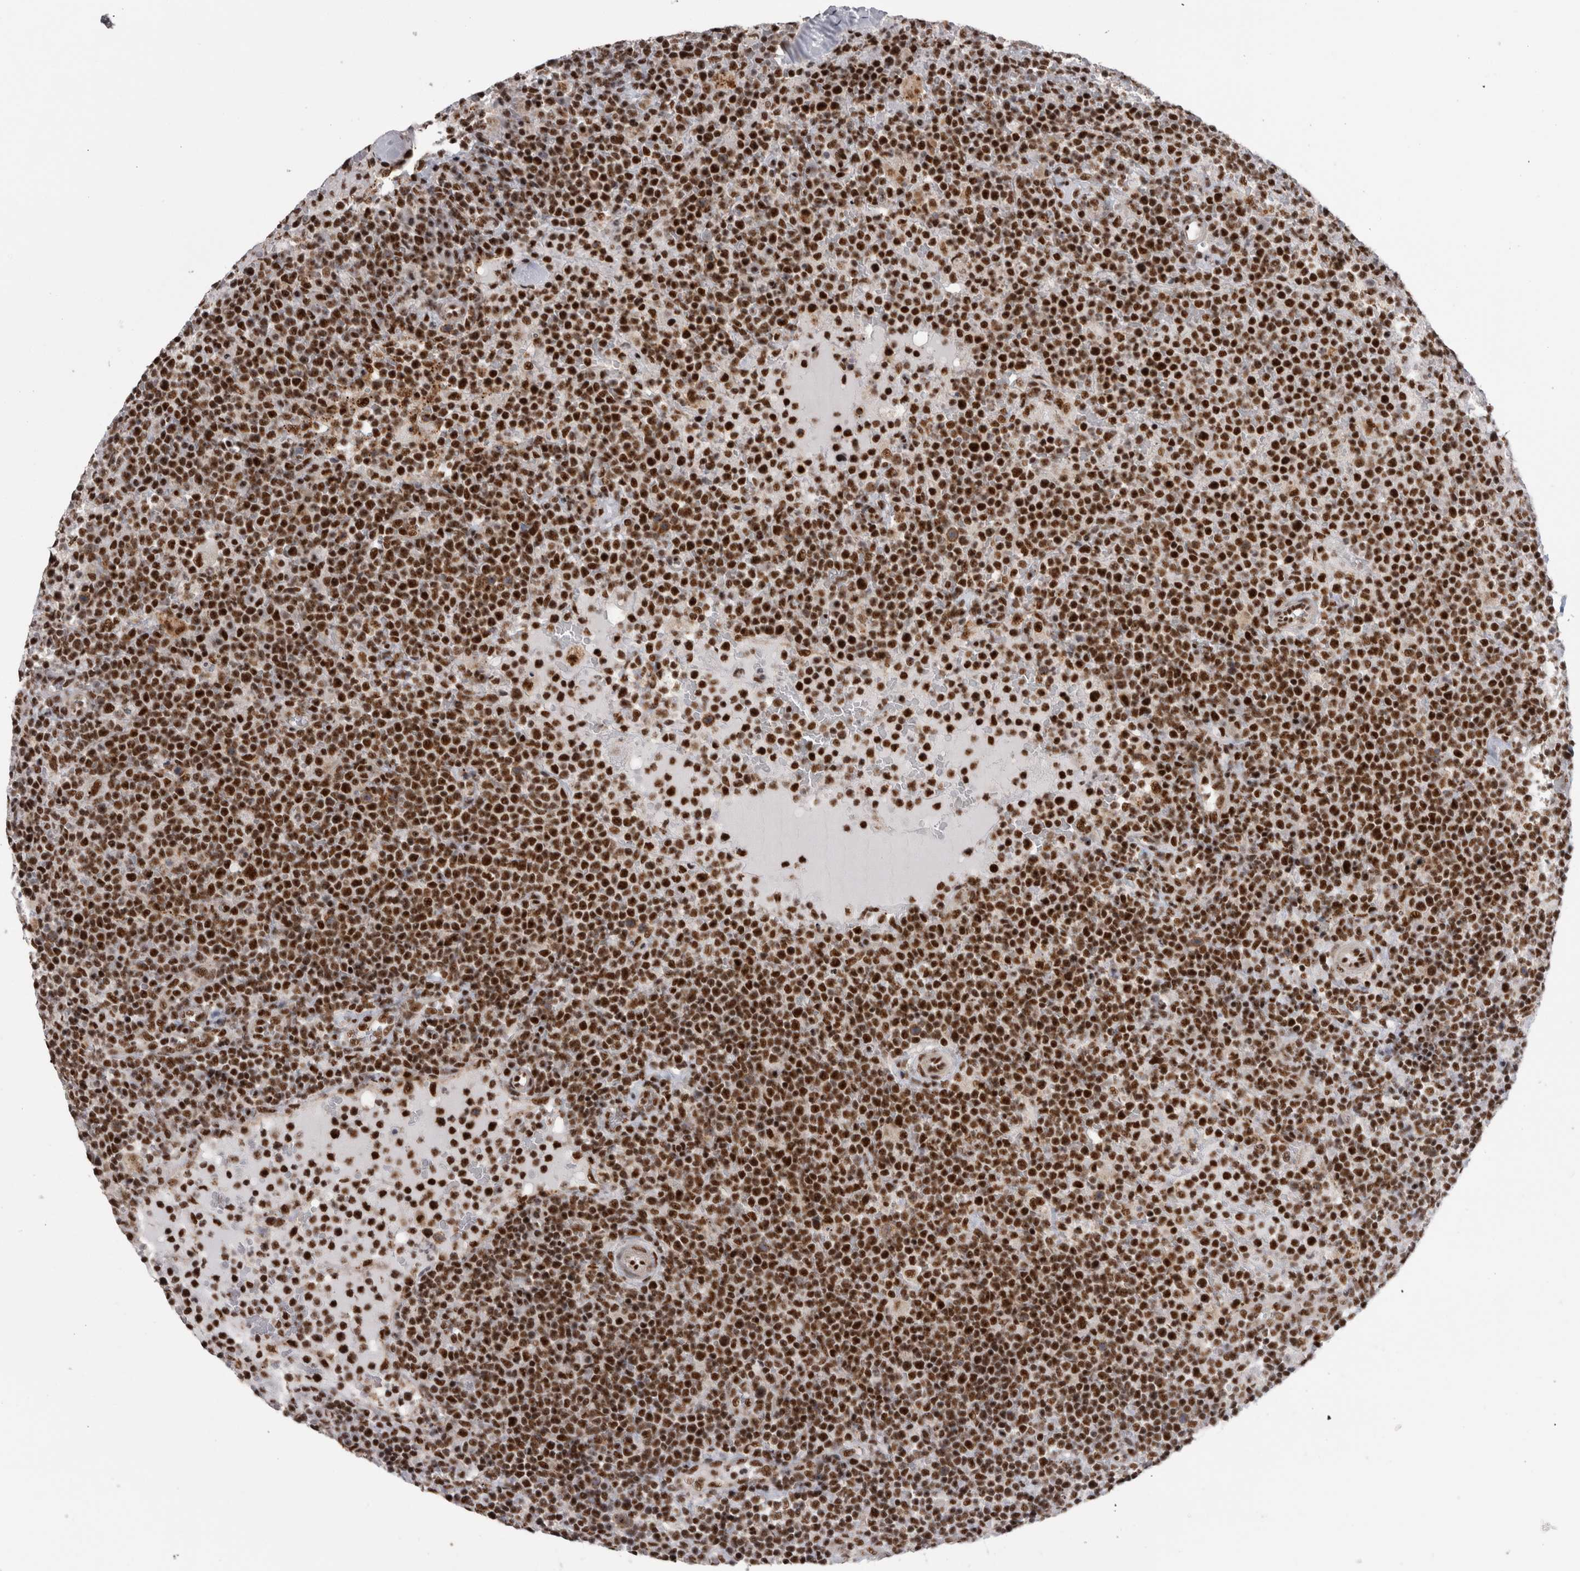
{"staining": {"intensity": "strong", "quantity": ">75%", "location": "nuclear"}, "tissue": "lymphoma", "cell_type": "Tumor cells", "image_type": "cancer", "snomed": [{"axis": "morphology", "description": "Malignant lymphoma, non-Hodgkin's type, High grade"}, {"axis": "topography", "description": "Lymph node"}], "caption": "Protein staining displays strong nuclear staining in approximately >75% of tumor cells in high-grade malignant lymphoma, non-Hodgkin's type. The staining was performed using DAB (3,3'-diaminobenzidine) to visualize the protein expression in brown, while the nuclei were stained in blue with hematoxylin (Magnification: 20x).", "gene": "CDK11A", "patient": {"sex": "male", "age": 61}}